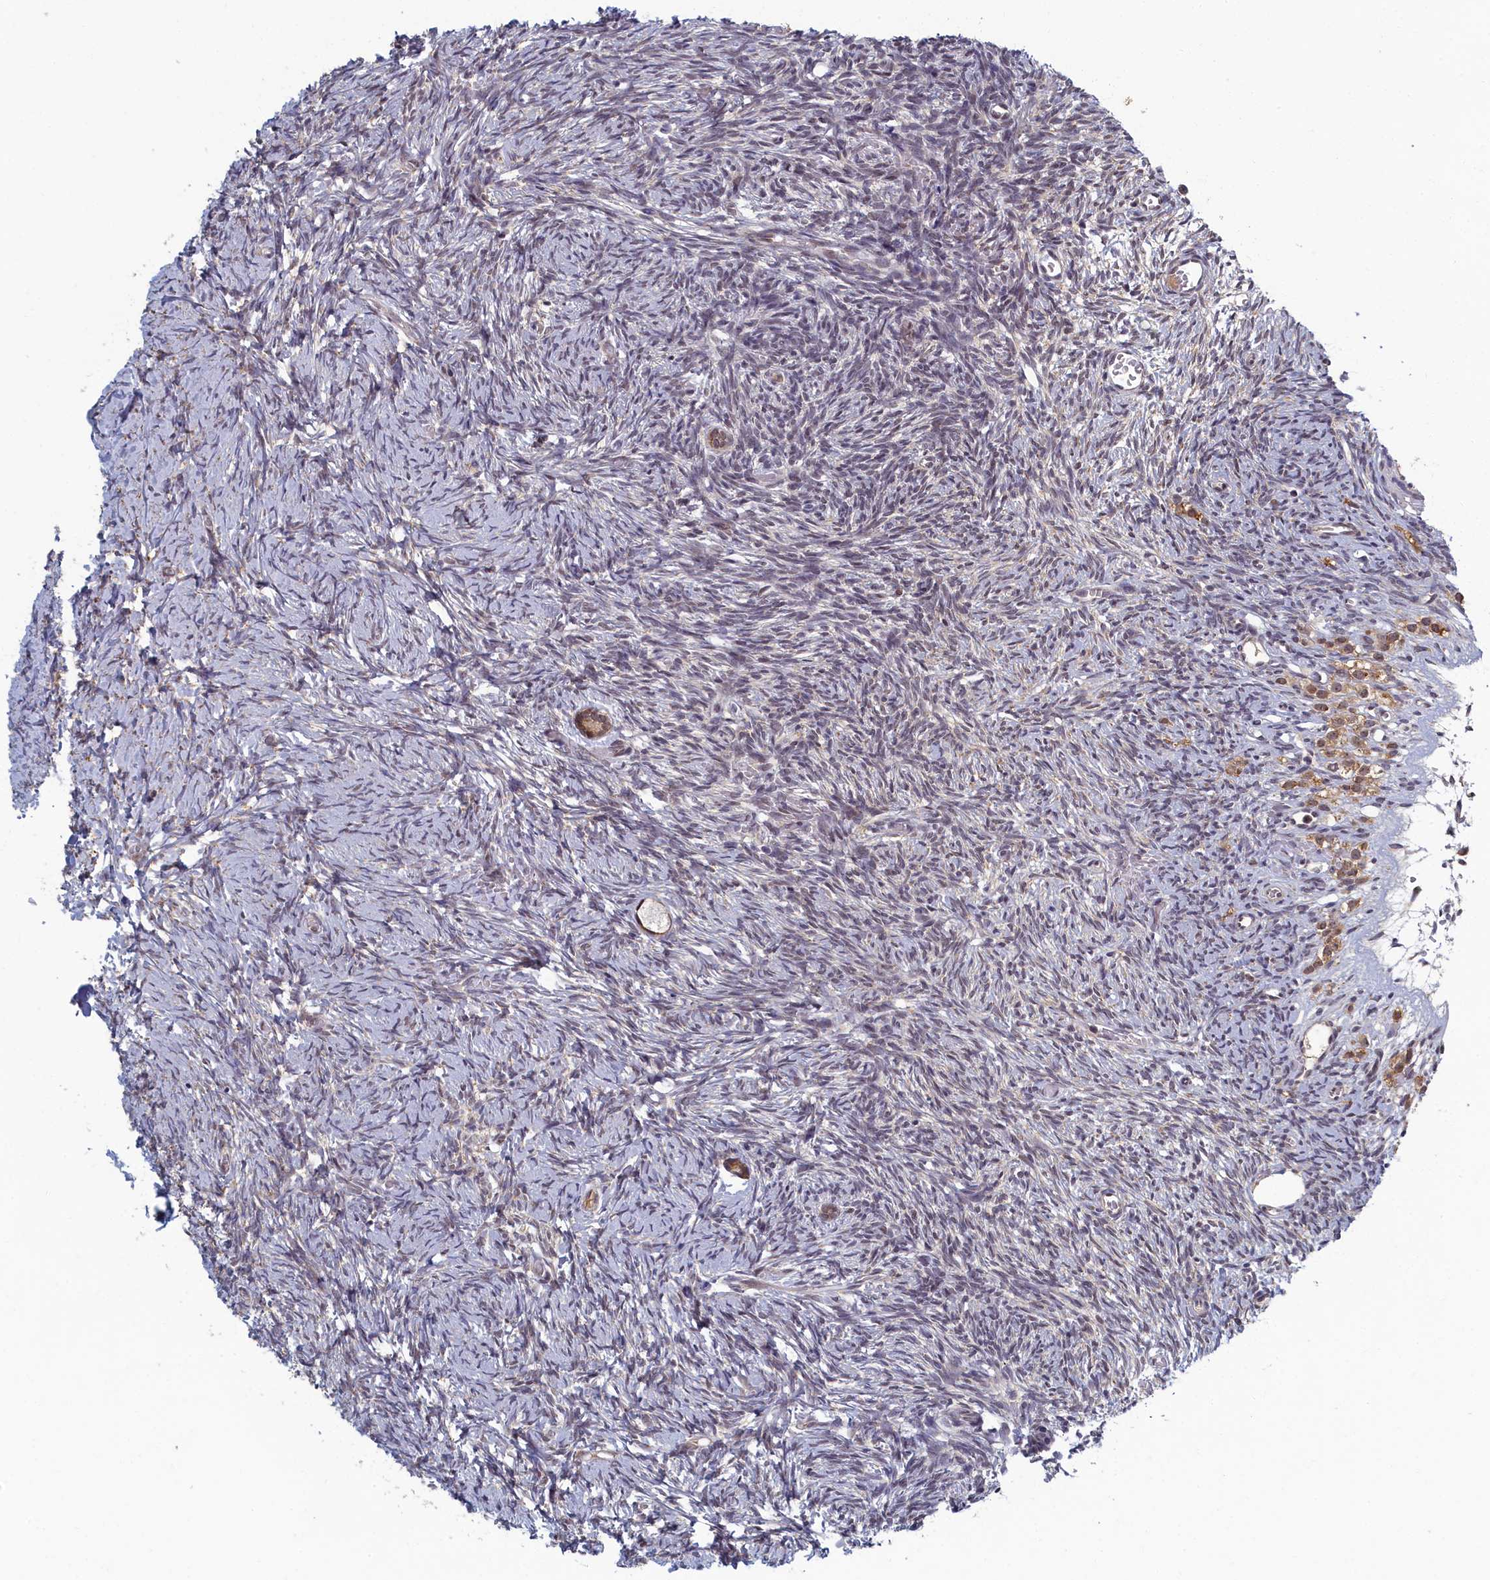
{"staining": {"intensity": "moderate", "quantity": ">75%", "location": "cytoplasmic/membranous,nuclear"}, "tissue": "ovary", "cell_type": "Follicle cells", "image_type": "normal", "snomed": [{"axis": "morphology", "description": "Normal tissue, NOS"}, {"axis": "topography", "description": "Ovary"}], "caption": "DAB immunohistochemical staining of benign ovary reveals moderate cytoplasmic/membranous,nuclear protein staining in approximately >75% of follicle cells. Using DAB (brown) and hematoxylin (blue) stains, captured at high magnification using brightfield microscopy.", "gene": "DNAJC17", "patient": {"sex": "female", "age": 39}}